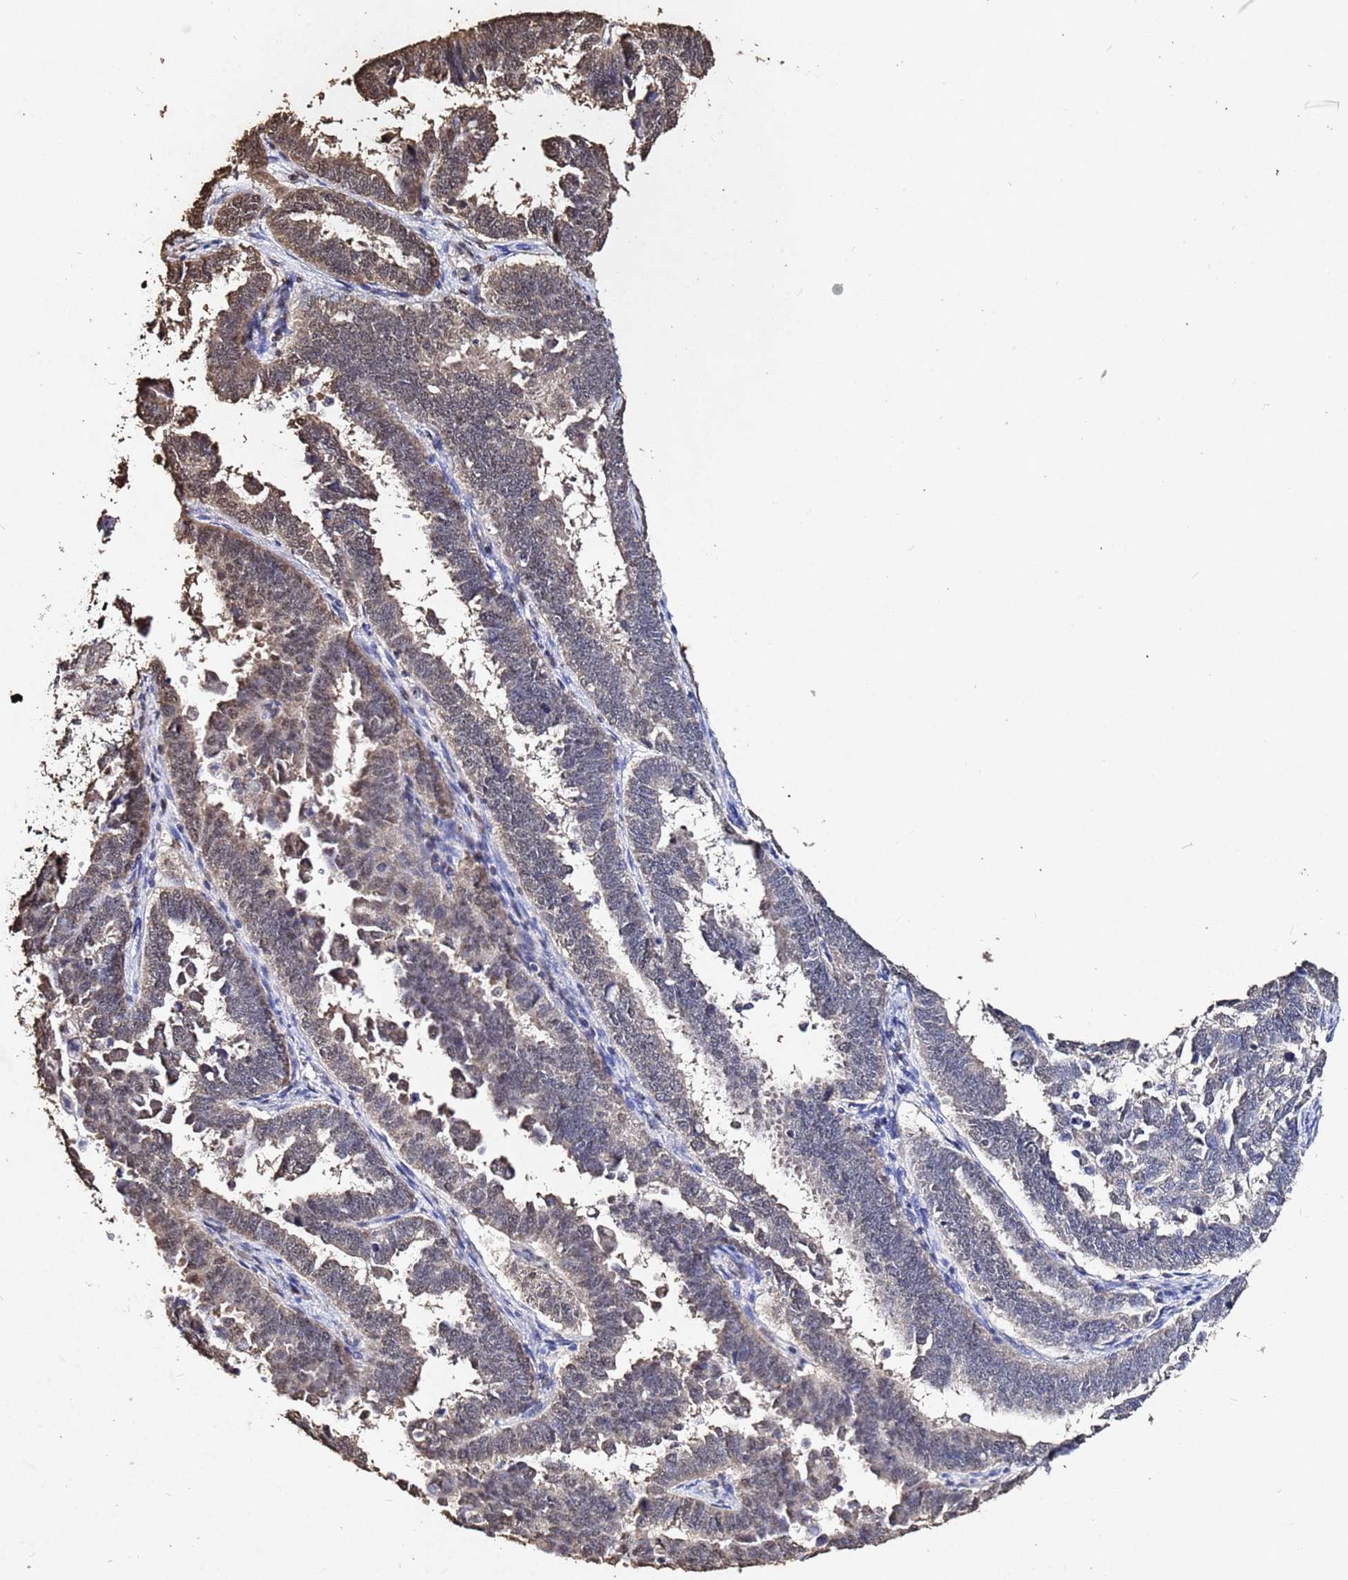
{"staining": {"intensity": "weak", "quantity": "<25%", "location": "cytoplasmic/membranous"}, "tissue": "endometrial cancer", "cell_type": "Tumor cells", "image_type": "cancer", "snomed": [{"axis": "morphology", "description": "Adenocarcinoma, NOS"}, {"axis": "topography", "description": "Endometrium"}], "caption": "Immunohistochemistry histopathology image of neoplastic tissue: endometrial cancer (adenocarcinoma) stained with DAB exhibits no significant protein staining in tumor cells.", "gene": "MYOCD", "patient": {"sex": "female", "age": 75}}